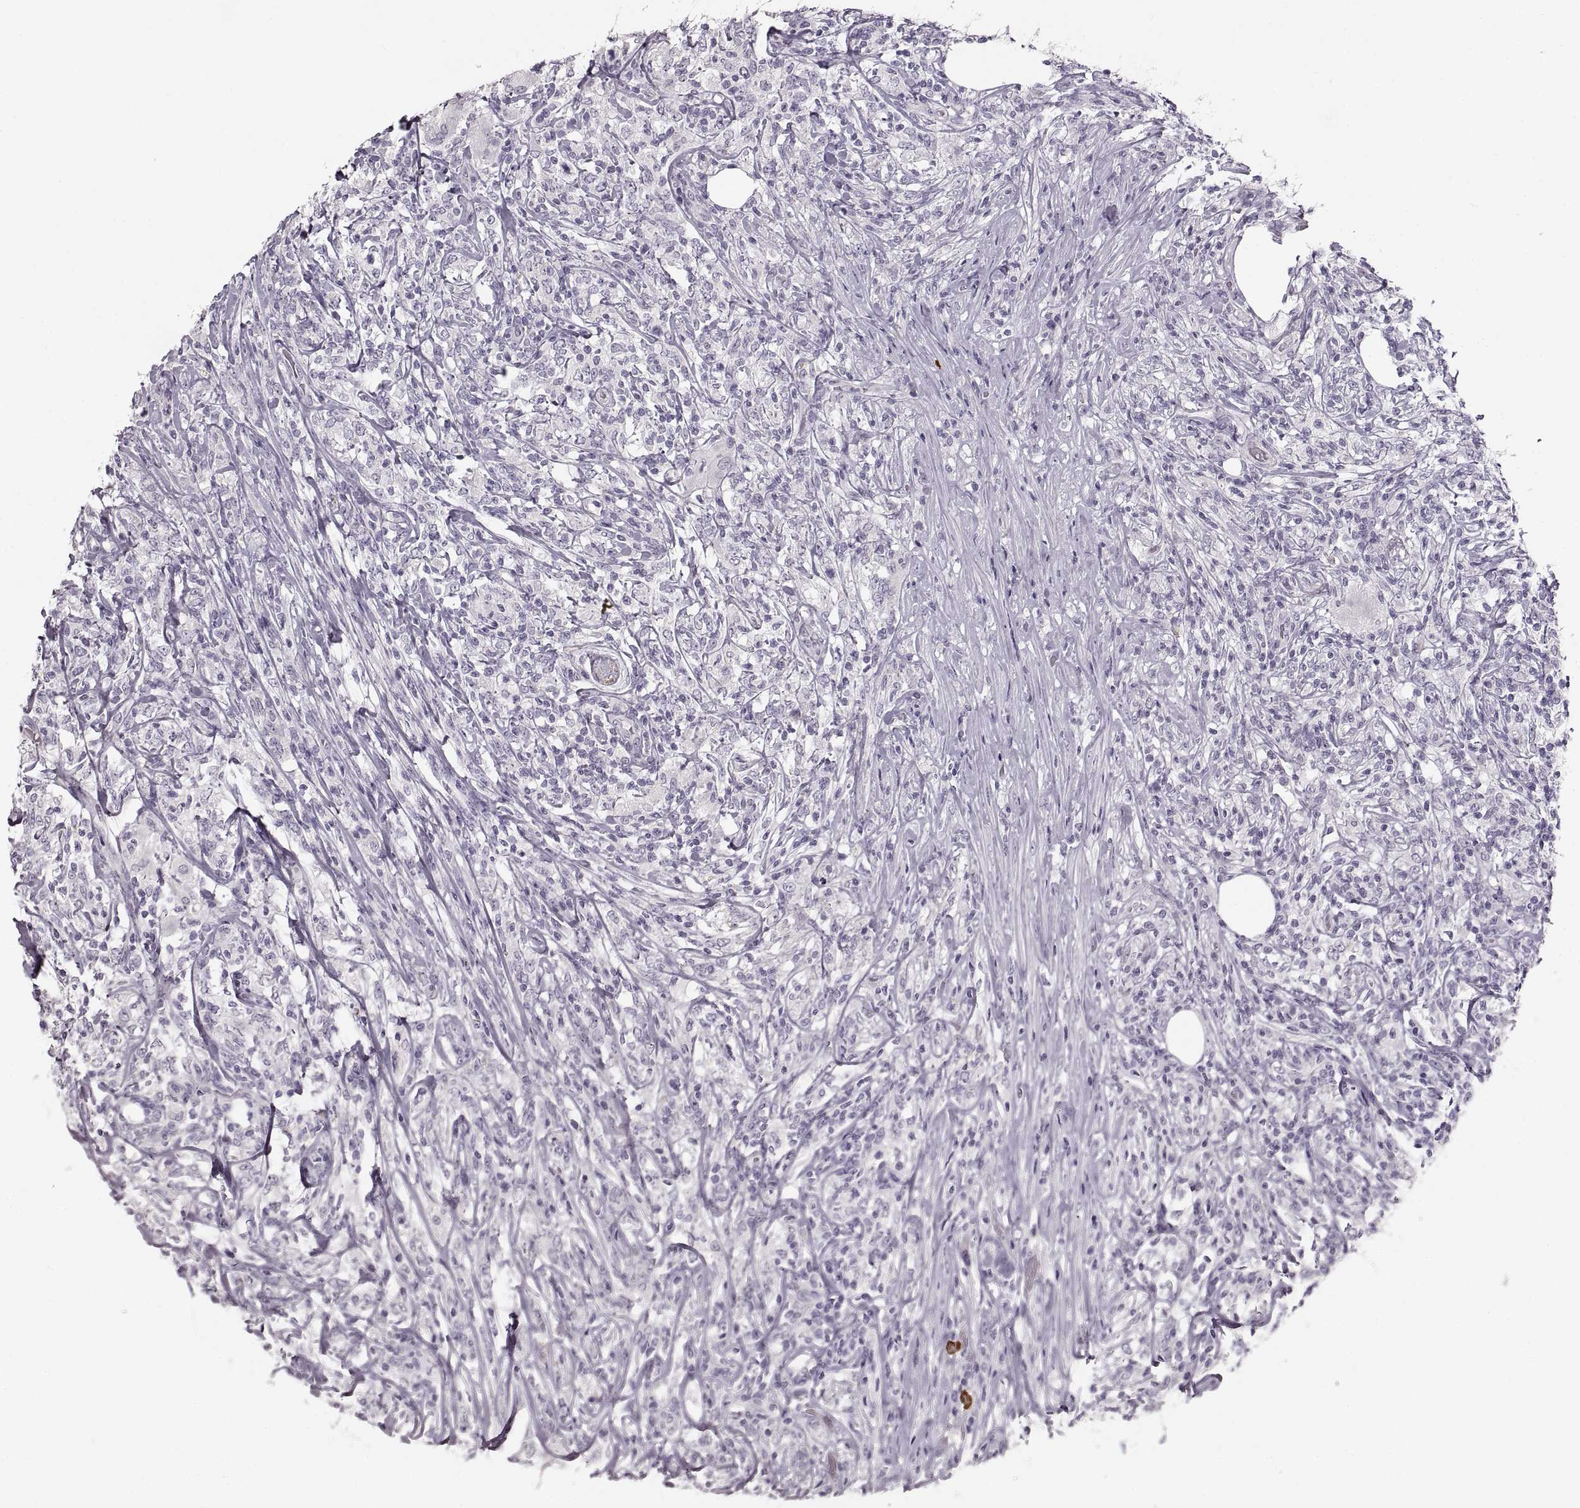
{"staining": {"intensity": "negative", "quantity": "none", "location": "none"}, "tissue": "lymphoma", "cell_type": "Tumor cells", "image_type": "cancer", "snomed": [{"axis": "morphology", "description": "Malignant lymphoma, non-Hodgkin's type, High grade"}, {"axis": "topography", "description": "Lymph node"}], "caption": "The histopathology image displays no significant expression in tumor cells of lymphoma.", "gene": "CNTN1", "patient": {"sex": "female", "age": 84}}